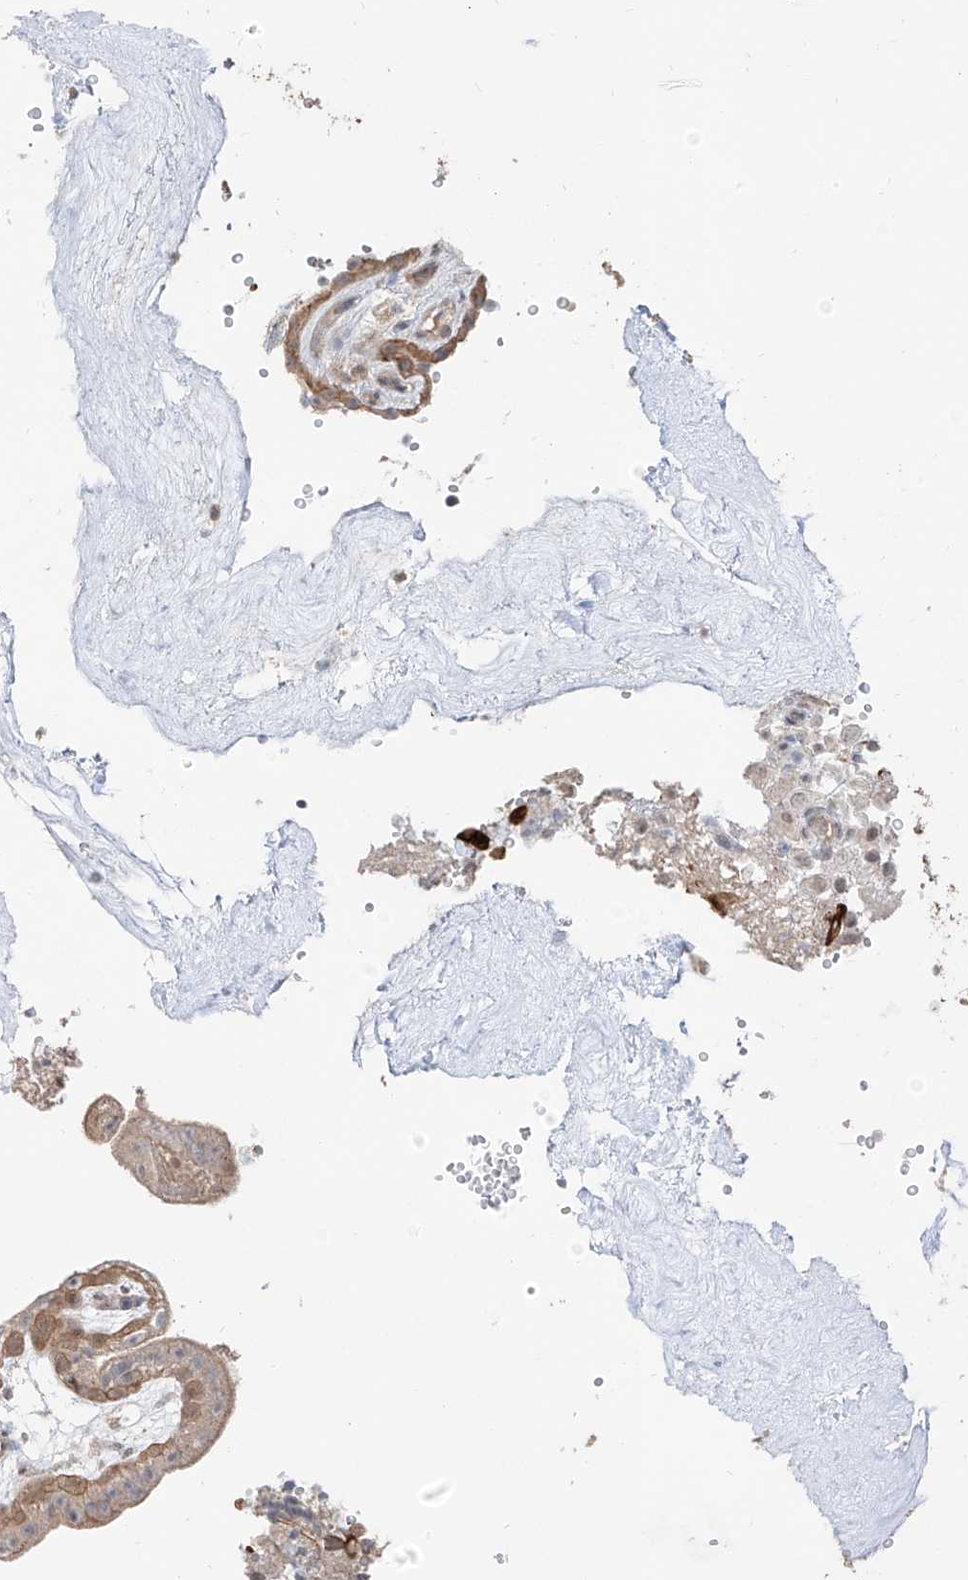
{"staining": {"intensity": "weak", "quantity": ">75%", "location": "cytoplasmic/membranous"}, "tissue": "placenta", "cell_type": "Decidual cells", "image_type": "normal", "snomed": [{"axis": "morphology", "description": "Normal tissue, NOS"}, {"axis": "topography", "description": "Placenta"}], "caption": "Weak cytoplasmic/membranous expression for a protein is seen in about >75% of decidual cells of benign placenta using immunohistochemistry (IHC).", "gene": "COLGALT2", "patient": {"sex": "female", "age": 18}}